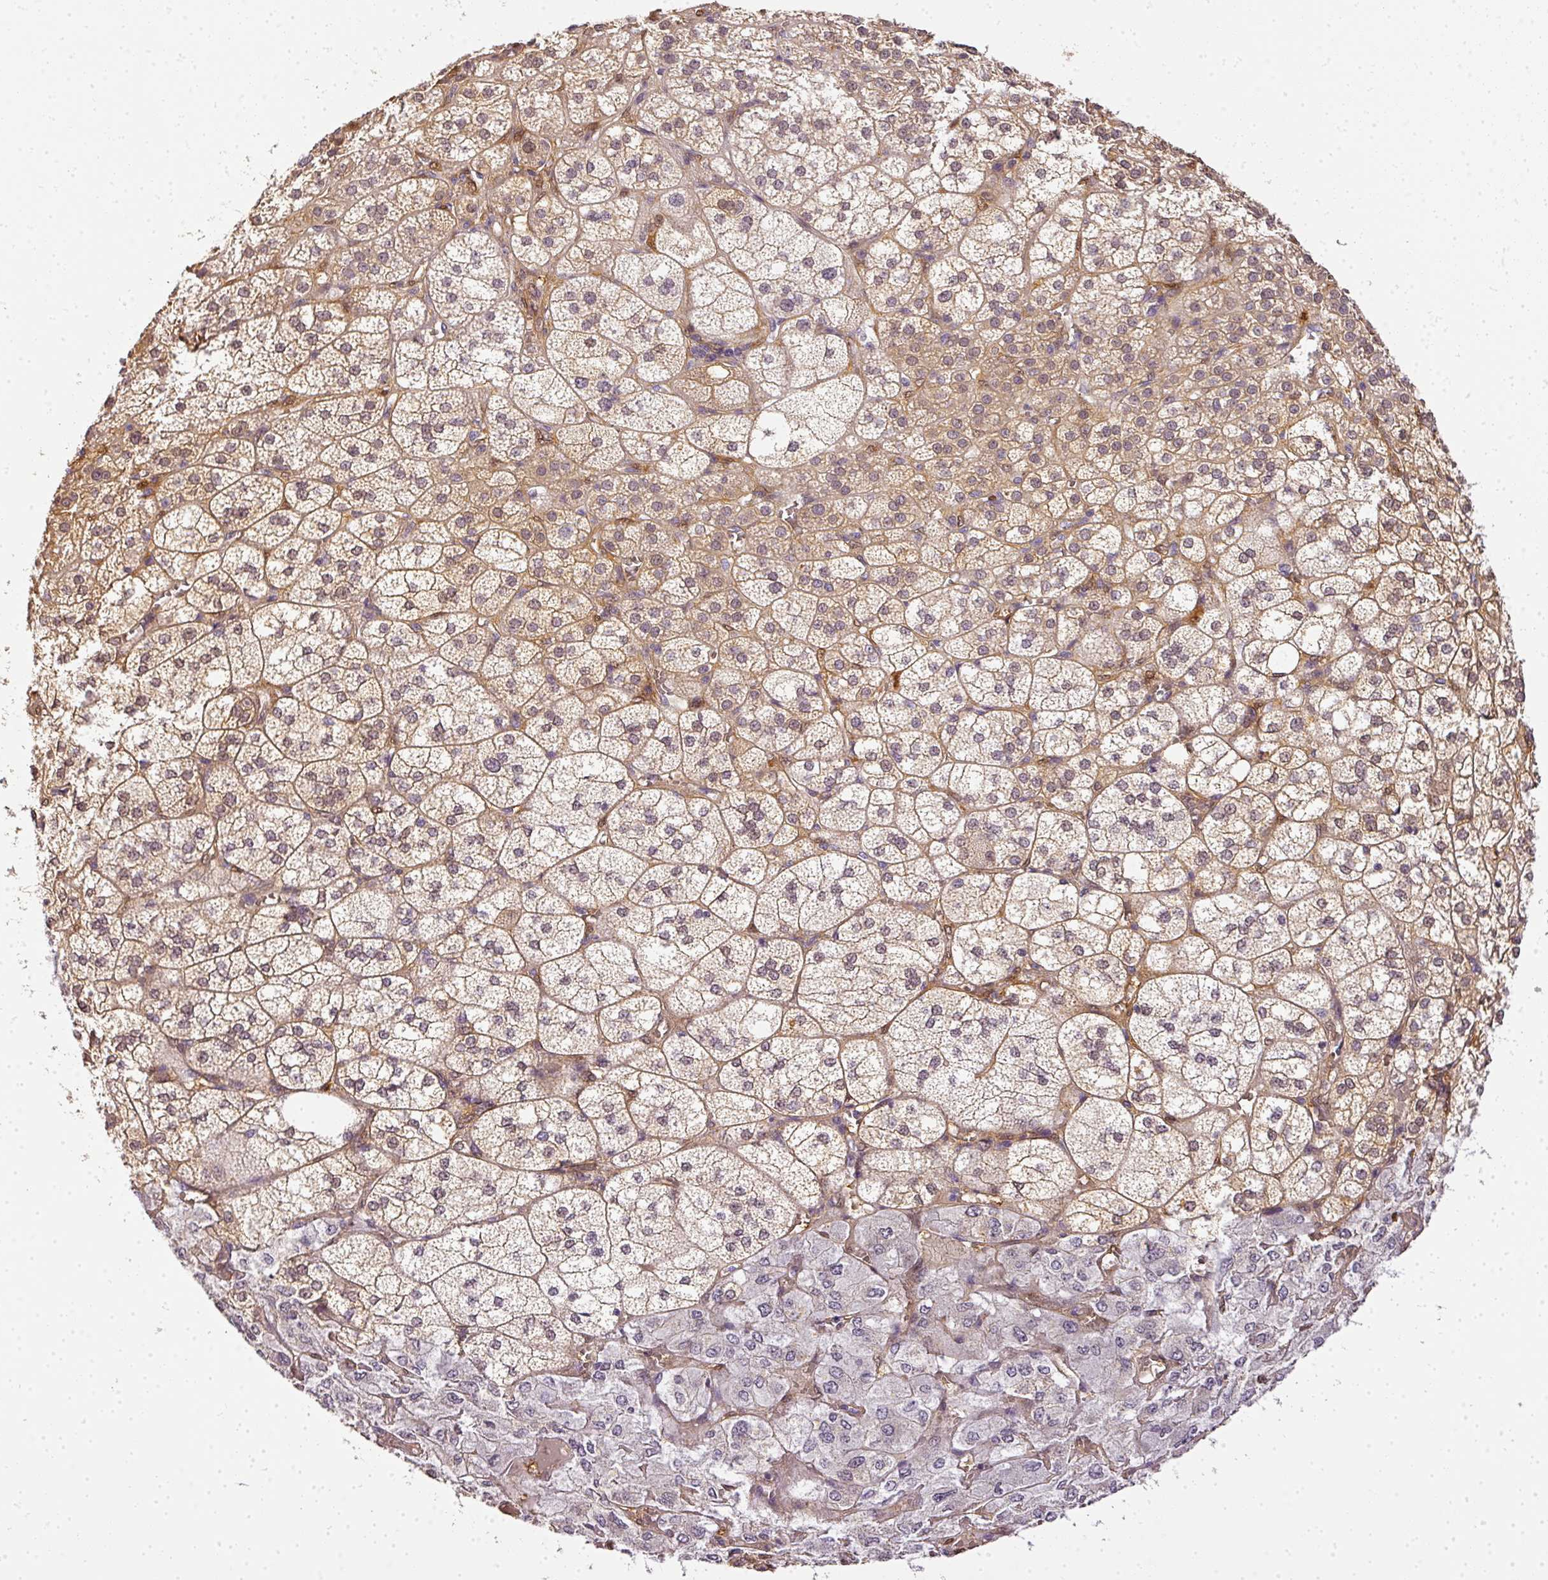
{"staining": {"intensity": "moderate", "quantity": ">75%", "location": "cytoplasmic/membranous"}, "tissue": "adrenal gland", "cell_type": "Glandular cells", "image_type": "normal", "snomed": [{"axis": "morphology", "description": "Normal tissue, NOS"}, {"axis": "topography", "description": "Adrenal gland"}], "caption": "DAB (3,3'-diaminobenzidine) immunohistochemical staining of unremarkable adrenal gland displays moderate cytoplasmic/membranous protein expression in about >75% of glandular cells. The protein is shown in brown color, while the nuclei are stained blue.", "gene": "ADH5", "patient": {"sex": "female", "age": 60}}